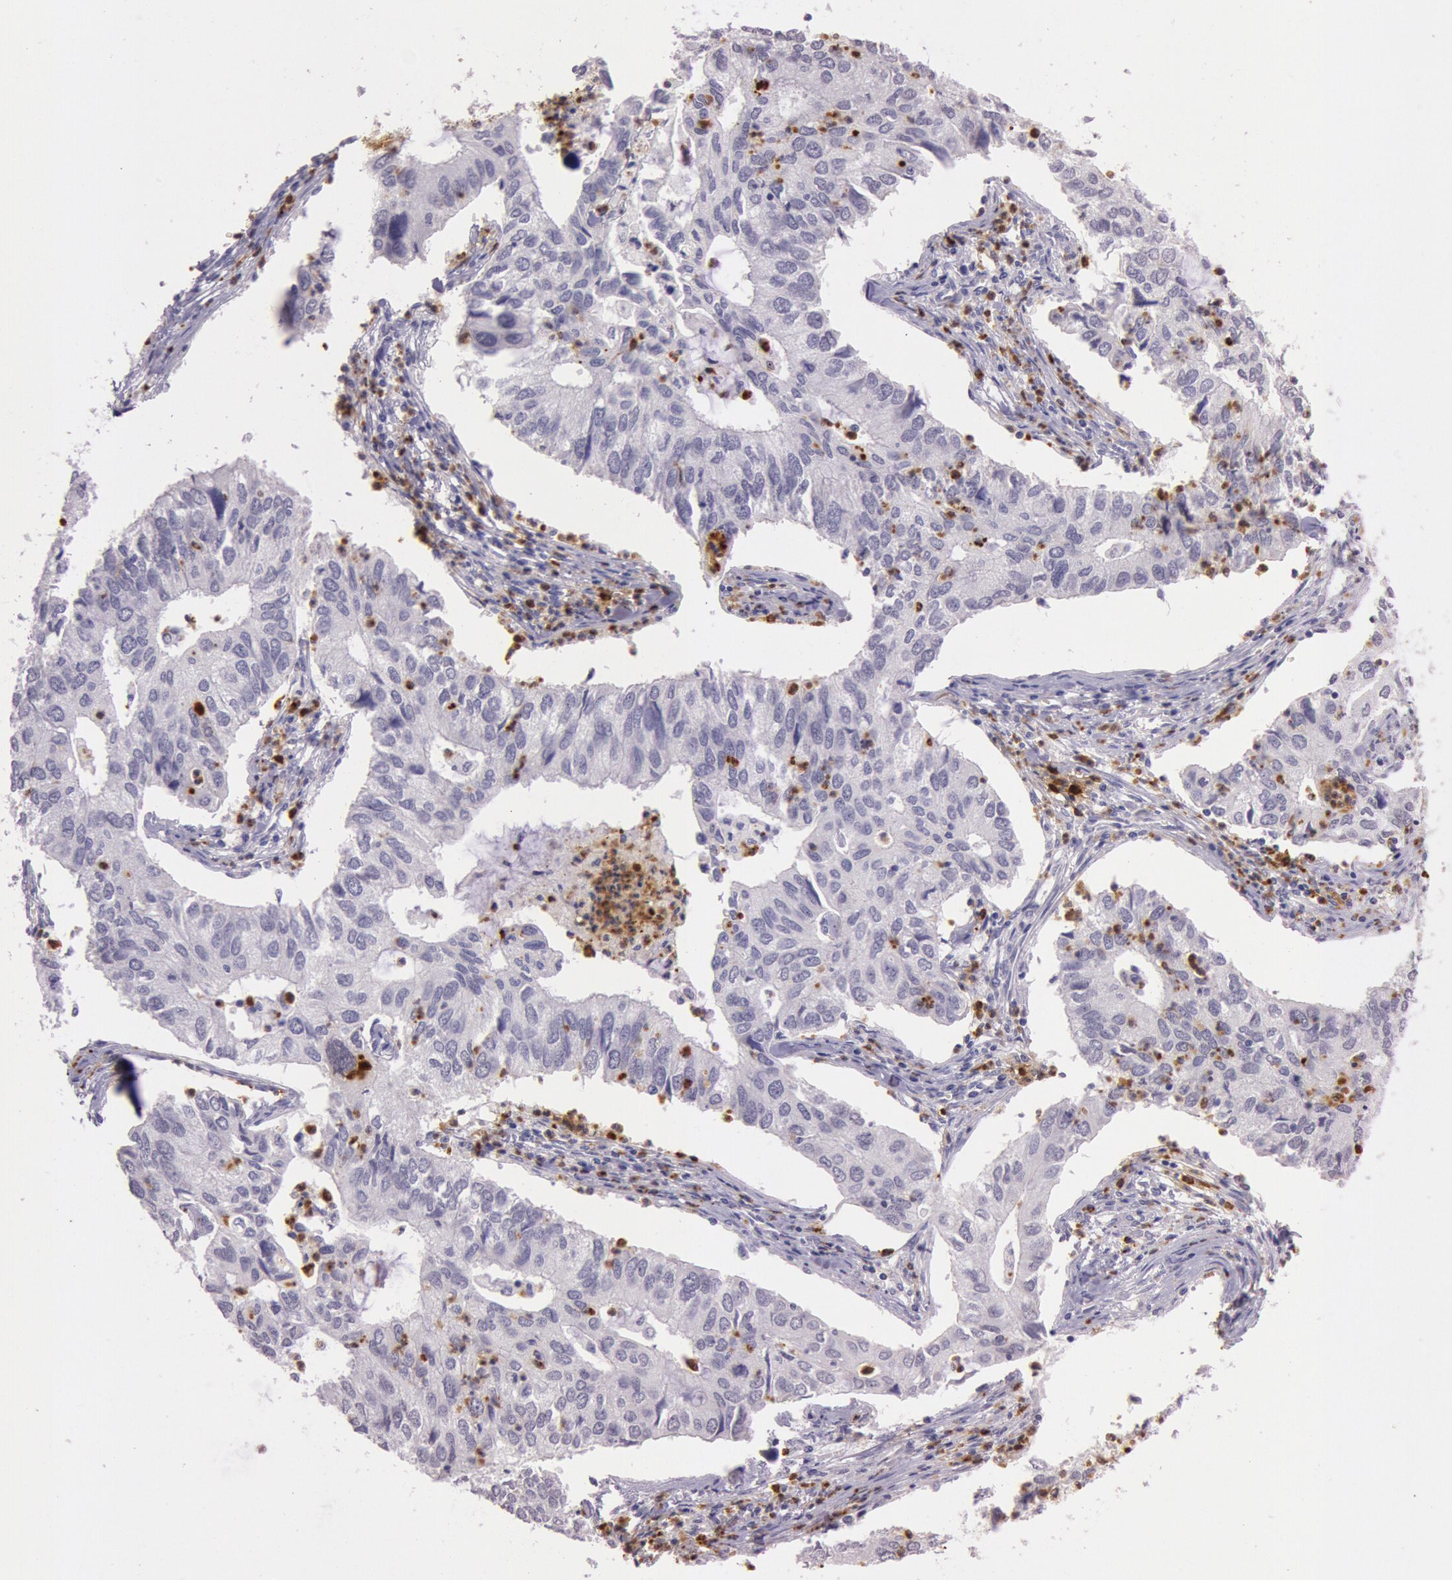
{"staining": {"intensity": "negative", "quantity": "none", "location": "none"}, "tissue": "lung cancer", "cell_type": "Tumor cells", "image_type": "cancer", "snomed": [{"axis": "morphology", "description": "Adenocarcinoma, NOS"}, {"axis": "topography", "description": "Lung"}], "caption": "A high-resolution image shows IHC staining of lung adenocarcinoma, which reveals no significant positivity in tumor cells.", "gene": "KDM6A", "patient": {"sex": "male", "age": 48}}